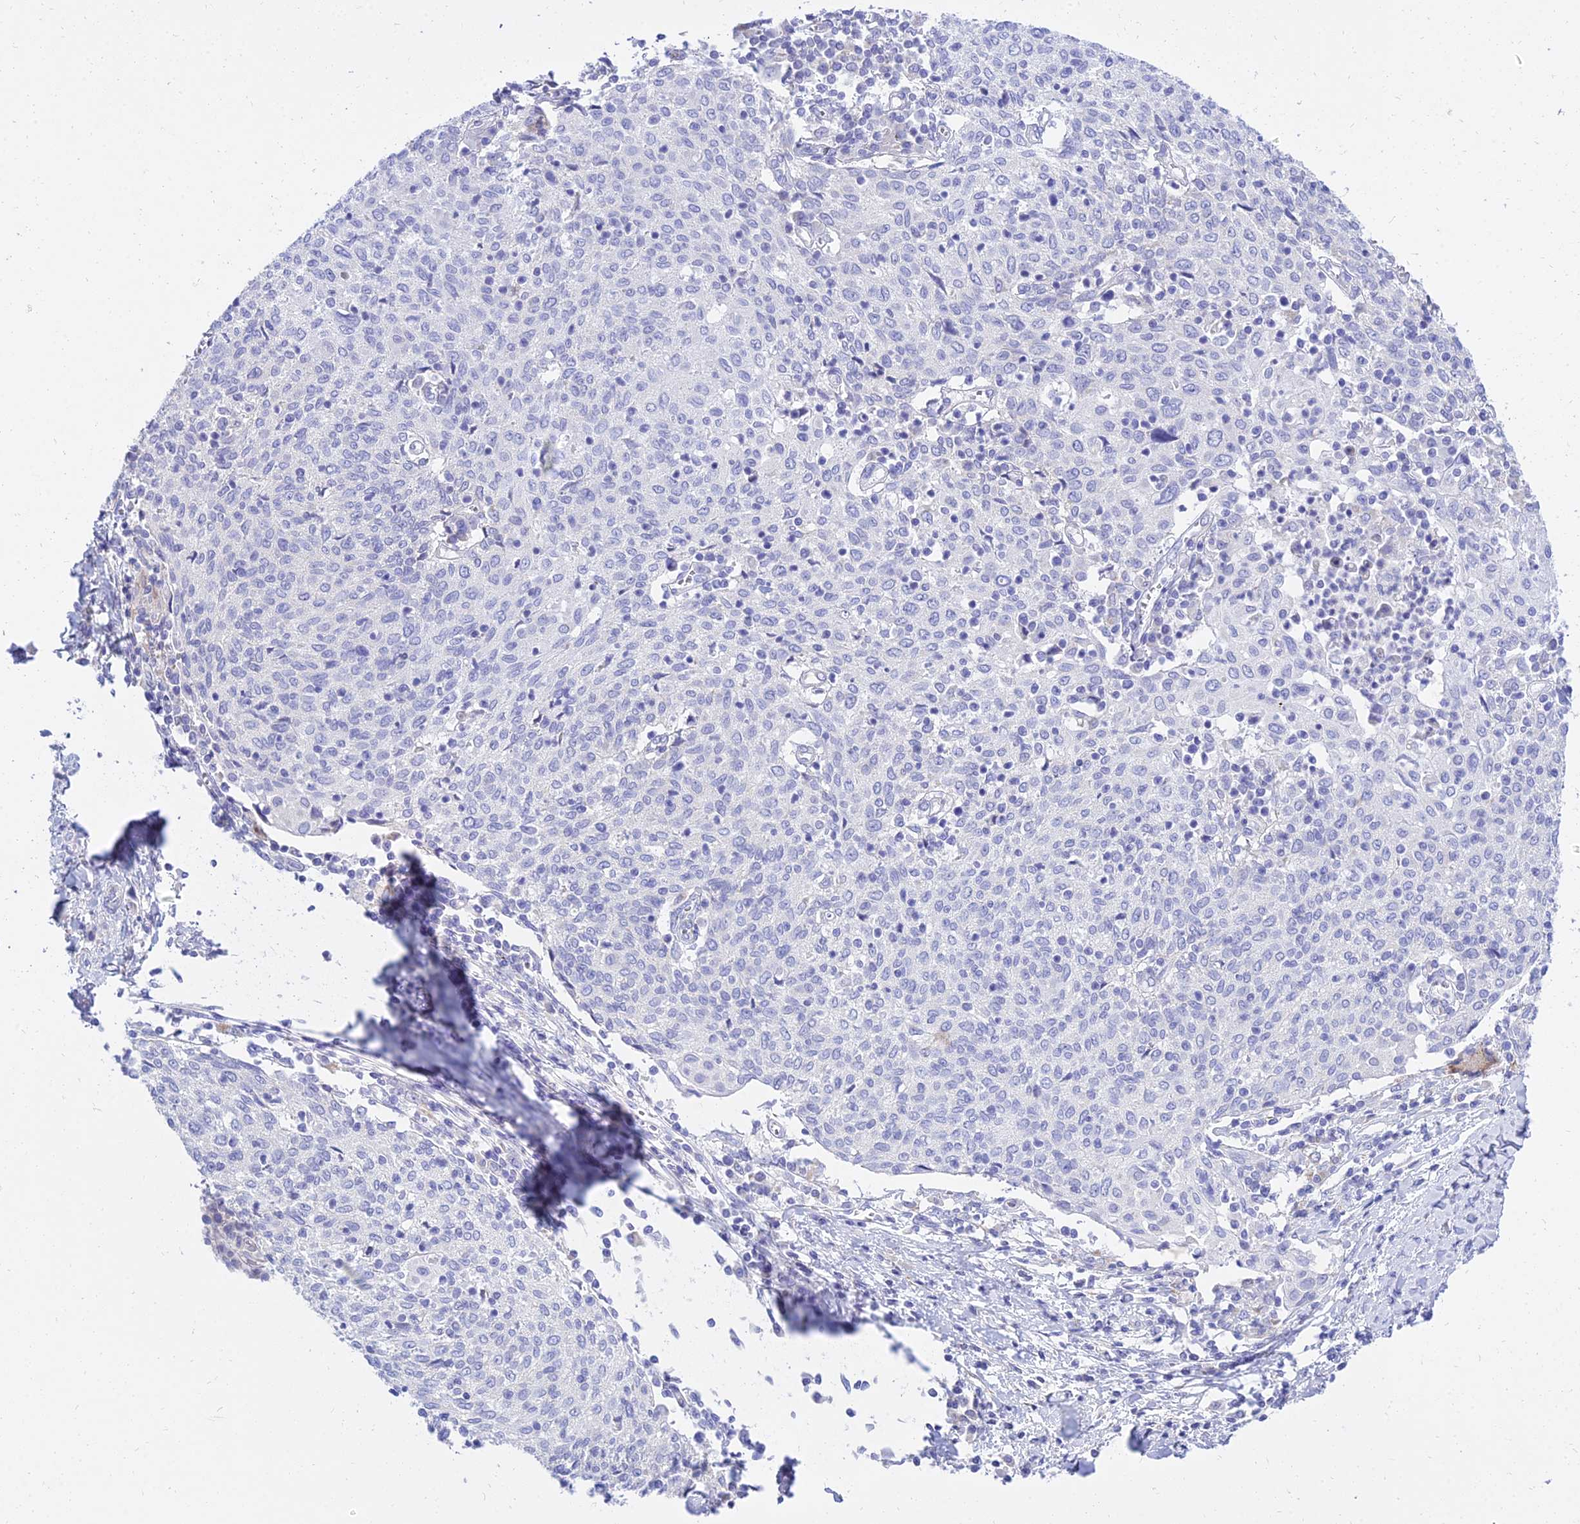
{"staining": {"intensity": "negative", "quantity": "none", "location": "none"}, "tissue": "cervical cancer", "cell_type": "Tumor cells", "image_type": "cancer", "snomed": [{"axis": "morphology", "description": "Squamous cell carcinoma, NOS"}, {"axis": "topography", "description": "Cervix"}], "caption": "This is an immunohistochemistry (IHC) image of human cervical cancer (squamous cell carcinoma). There is no expression in tumor cells.", "gene": "PKN3", "patient": {"sex": "female", "age": 52}}